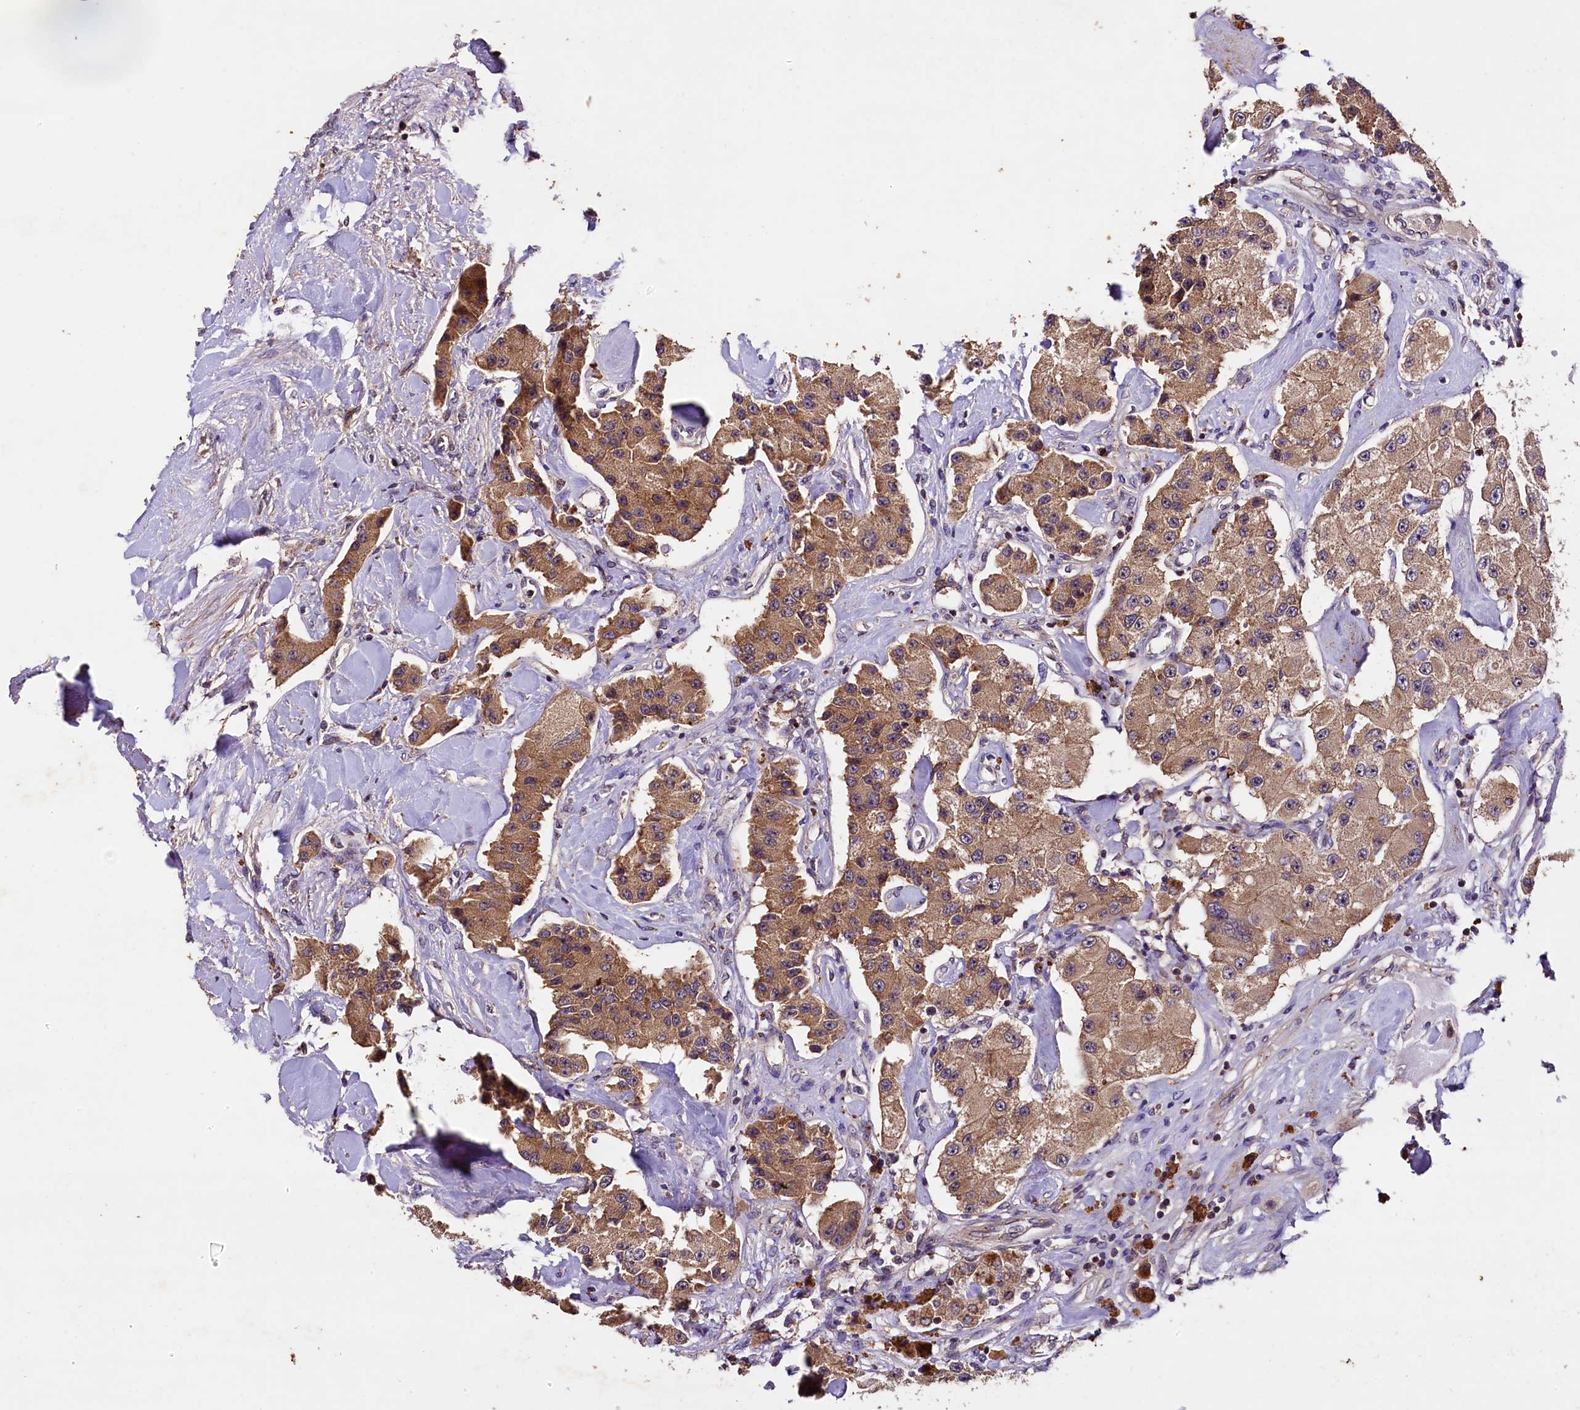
{"staining": {"intensity": "moderate", "quantity": ">75%", "location": "cytoplasmic/membranous"}, "tissue": "carcinoid", "cell_type": "Tumor cells", "image_type": "cancer", "snomed": [{"axis": "morphology", "description": "Carcinoid, malignant, NOS"}, {"axis": "topography", "description": "Pancreas"}], "caption": "A brown stain labels moderate cytoplasmic/membranous positivity of a protein in human carcinoid (malignant) tumor cells. (DAB = brown stain, brightfield microscopy at high magnification).", "gene": "PLXNB1", "patient": {"sex": "male", "age": 41}}